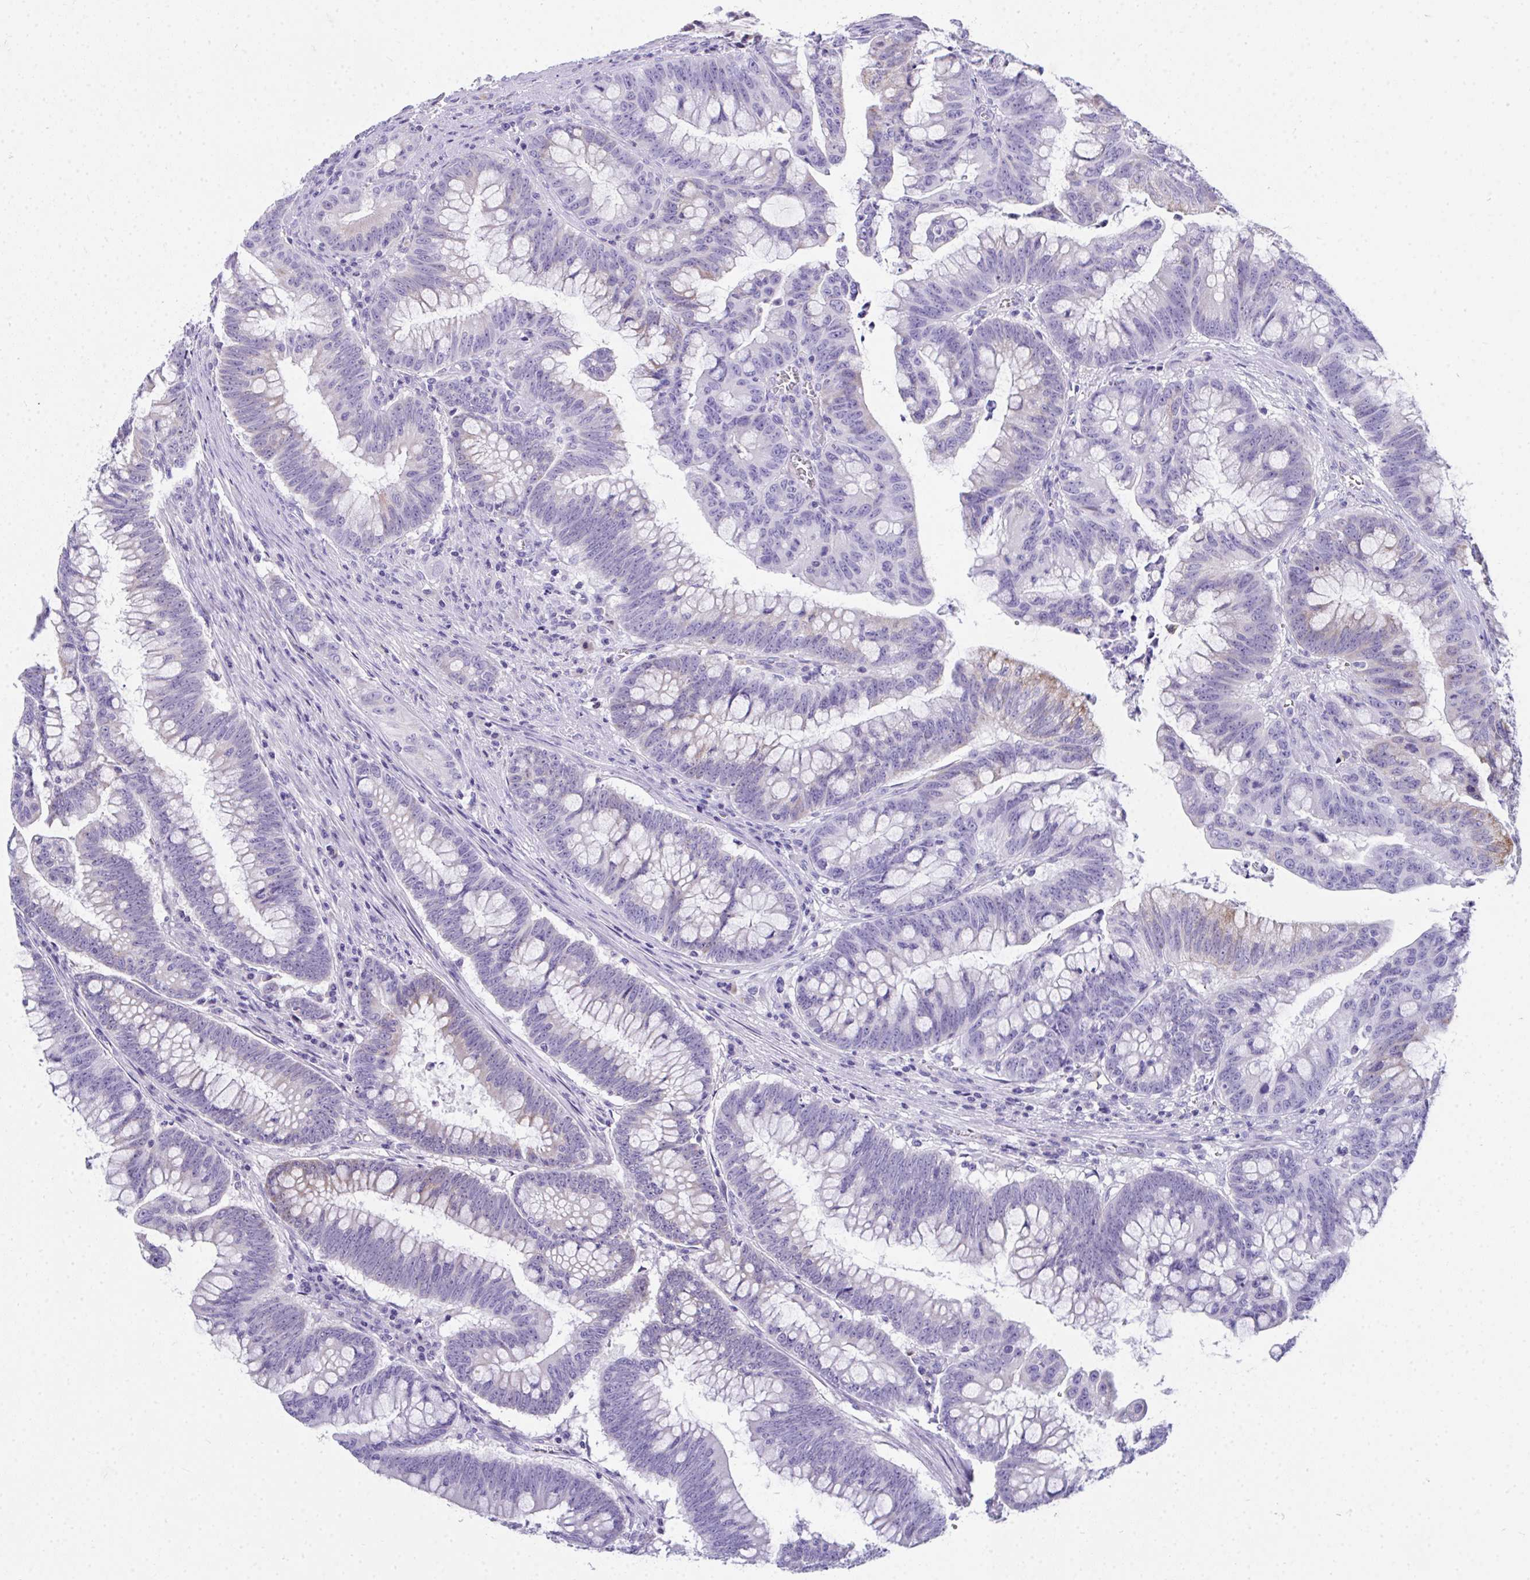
{"staining": {"intensity": "moderate", "quantity": "<25%", "location": "cytoplasmic/membranous"}, "tissue": "colorectal cancer", "cell_type": "Tumor cells", "image_type": "cancer", "snomed": [{"axis": "morphology", "description": "Adenocarcinoma, NOS"}, {"axis": "topography", "description": "Colon"}], "caption": "There is low levels of moderate cytoplasmic/membranous expression in tumor cells of adenocarcinoma (colorectal), as demonstrated by immunohistochemical staining (brown color).", "gene": "COA5", "patient": {"sex": "male", "age": 62}}